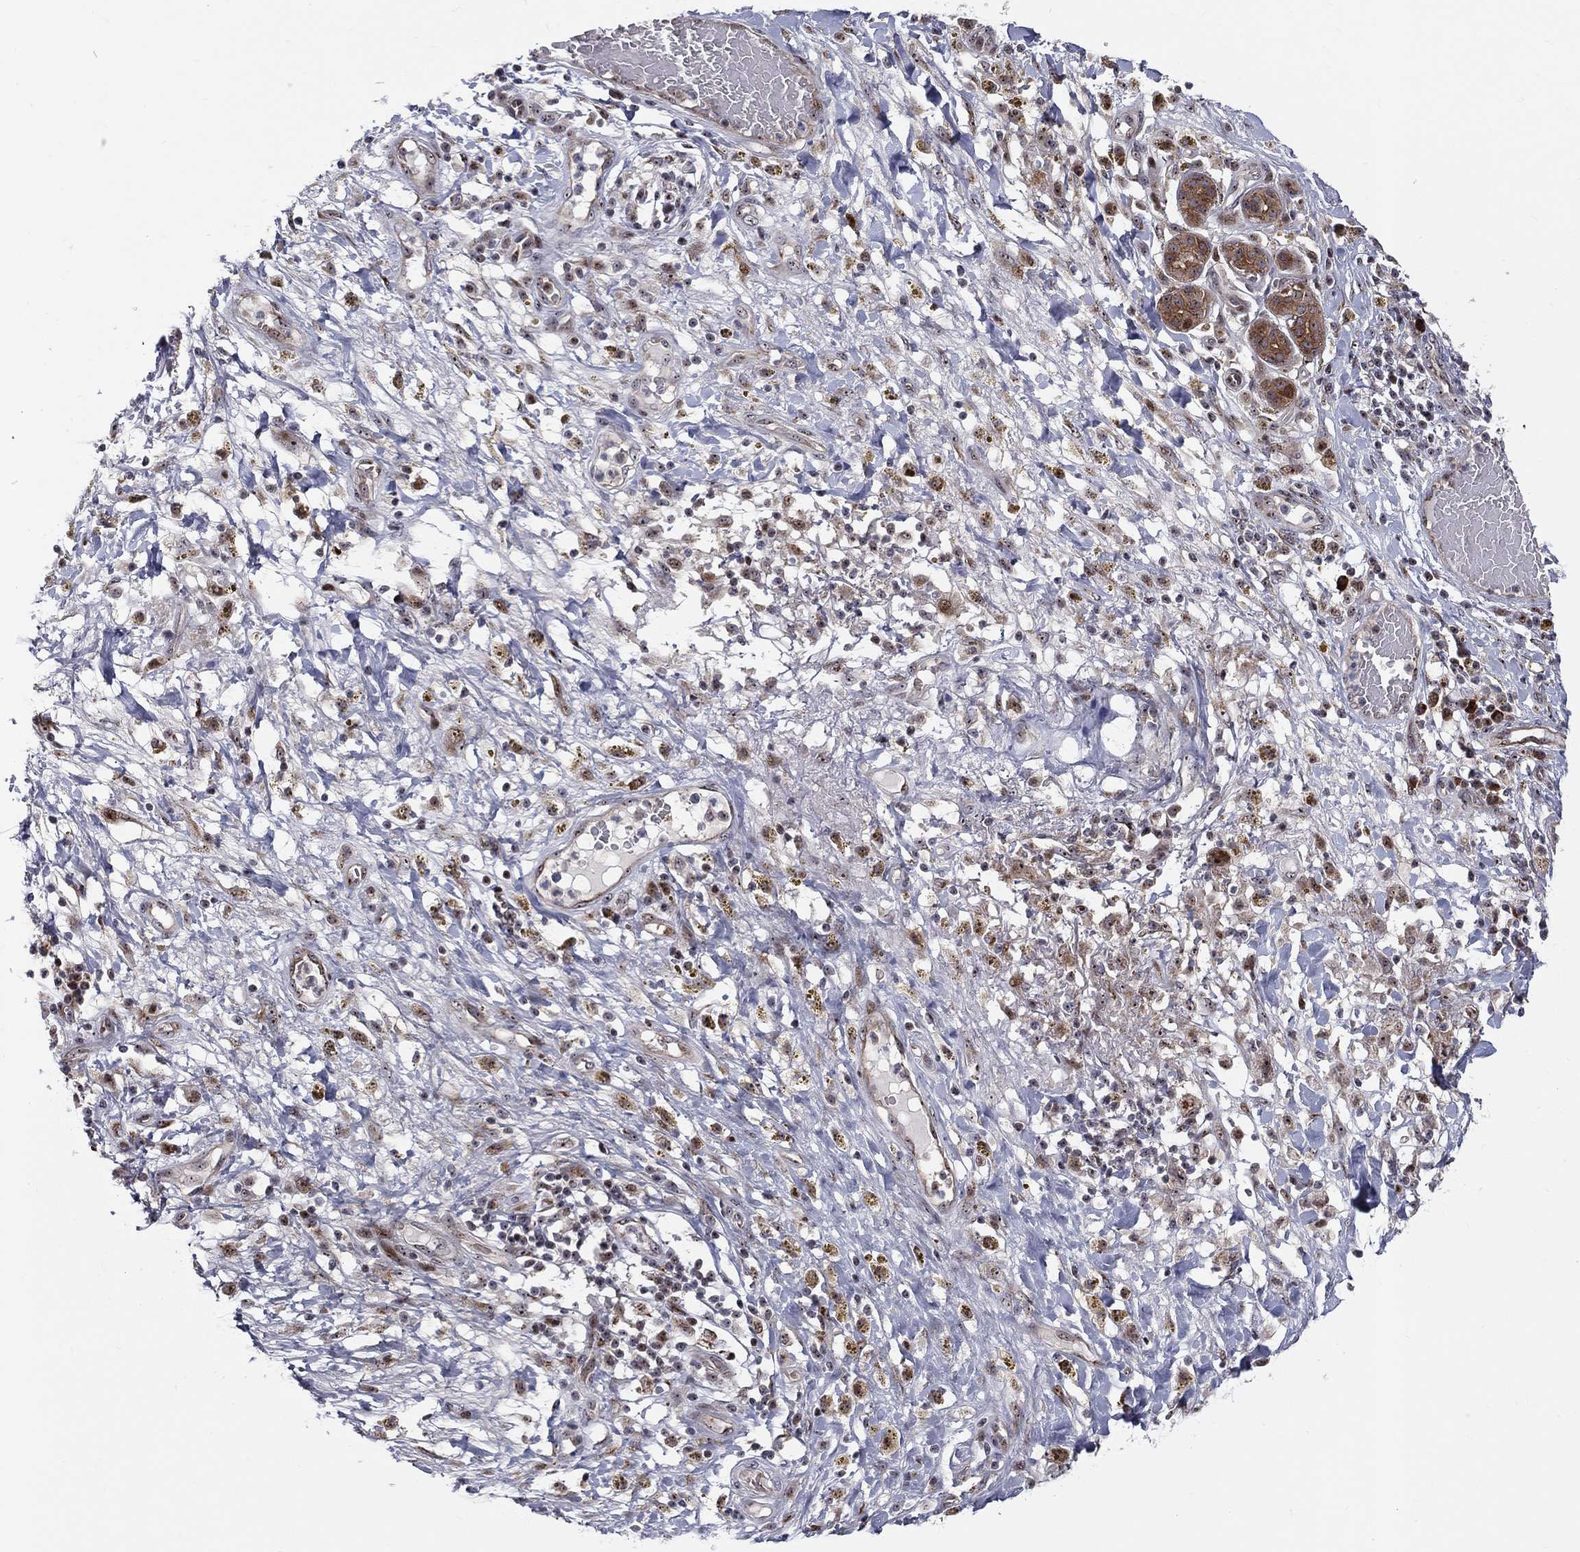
{"staining": {"intensity": "strong", "quantity": ">75%", "location": "cytoplasmic/membranous"}, "tissue": "melanoma", "cell_type": "Tumor cells", "image_type": "cancer", "snomed": [{"axis": "morphology", "description": "Malignant melanoma, NOS"}, {"axis": "topography", "description": "Skin"}], "caption": "Immunohistochemical staining of malignant melanoma exhibits high levels of strong cytoplasmic/membranous positivity in approximately >75% of tumor cells. (DAB IHC with brightfield microscopy, high magnification).", "gene": "VHL", "patient": {"sex": "female", "age": 91}}